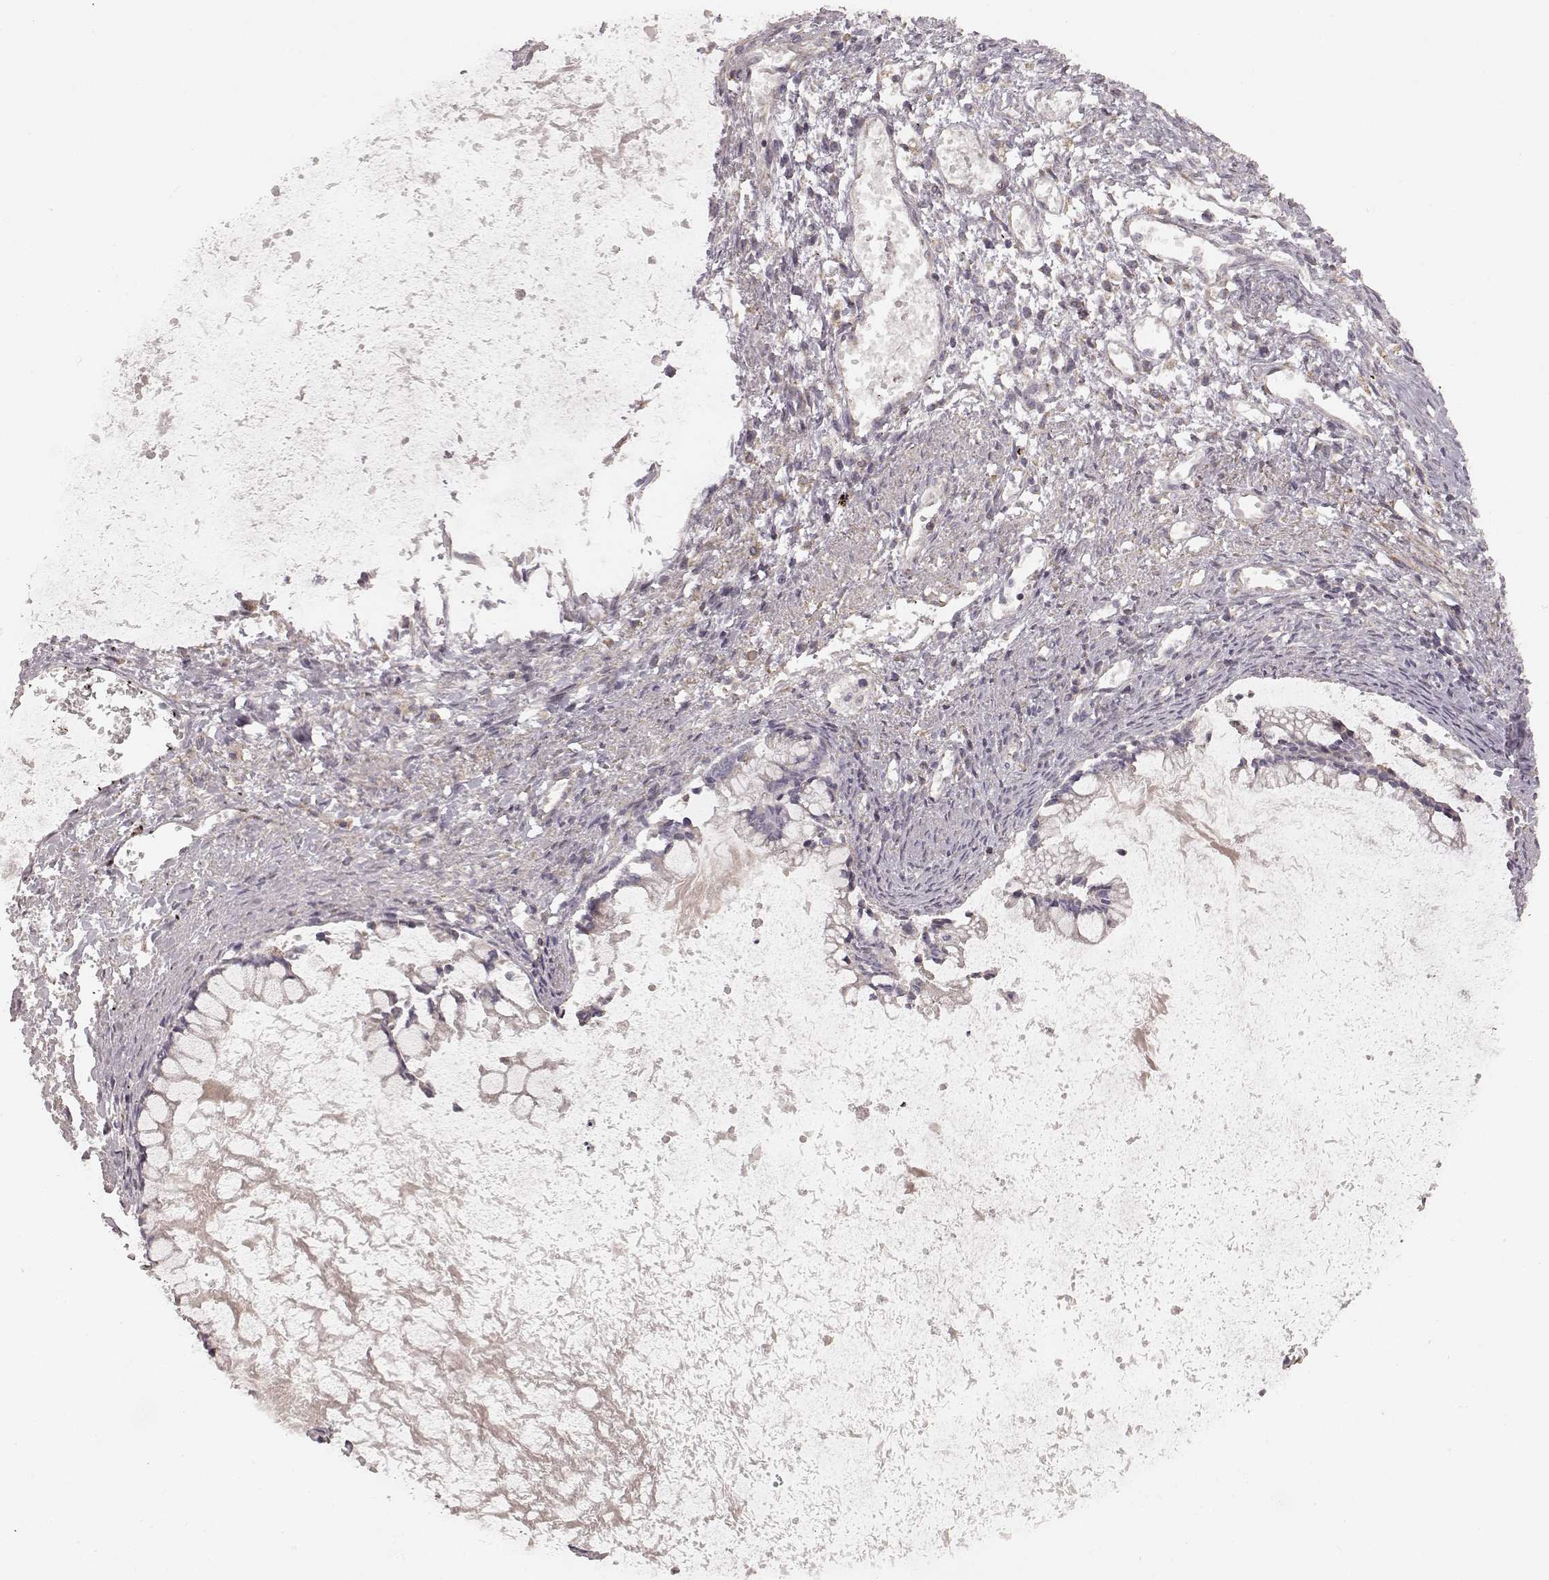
{"staining": {"intensity": "negative", "quantity": "none", "location": "none"}, "tissue": "ovarian cancer", "cell_type": "Tumor cells", "image_type": "cancer", "snomed": [{"axis": "morphology", "description": "Cystadenocarcinoma, mucinous, NOS"}, {"axis": "topography", "description": "Ovary"}], "caption": "There is no significant expression in tumor cells of ovarian cancer (mucinous cystadenocarcinoma). (Stains: DAB (3,3'-diaminobenzidine) immunohistochemistry with hematoxylin counter stain, Microscopy: brightfield microscopy at high magnification).", "gene": "KCNJ9", "patient": {"sex": "female", "age": 67}}